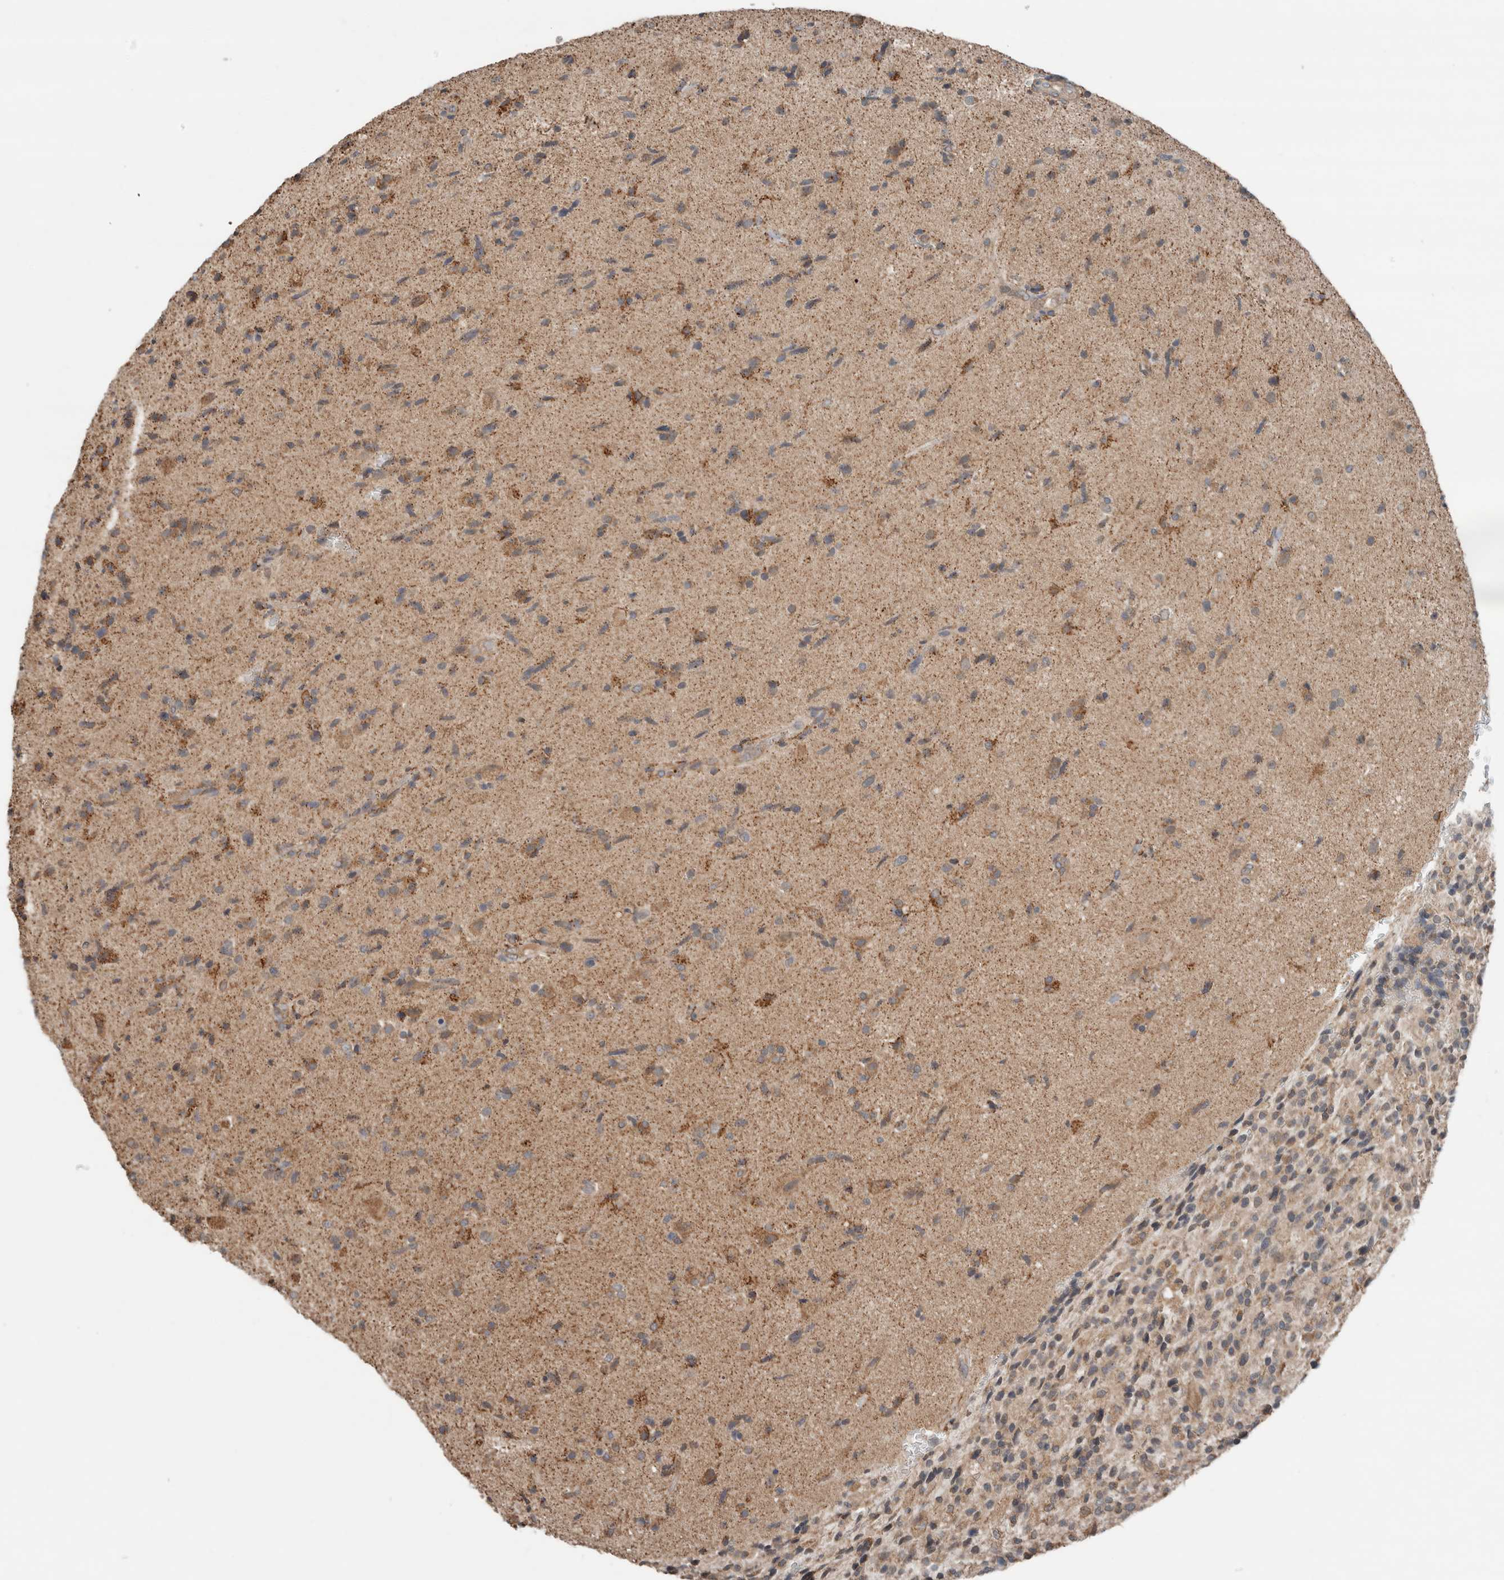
{"staining": {"intensity": "moderate", "quantity": "25%-75%", "location": "cytoplasmic/membranous"}, "tissue": "glioma", "cell_type": "Tumor cells", "image_type": "cancer", "snomed": [{"axis": "morphology", "description": "Glioma, malignant, High grade"}, {"axis": "topography", "description": "Brain"}], "caption": "Tumor cells reveal medium levels of moderate cytoplasmic/membranous staining in about 25%-75% of cells in glioma.", "gene": "KLK14", "patient": {"sex": "male", "age": 72}}